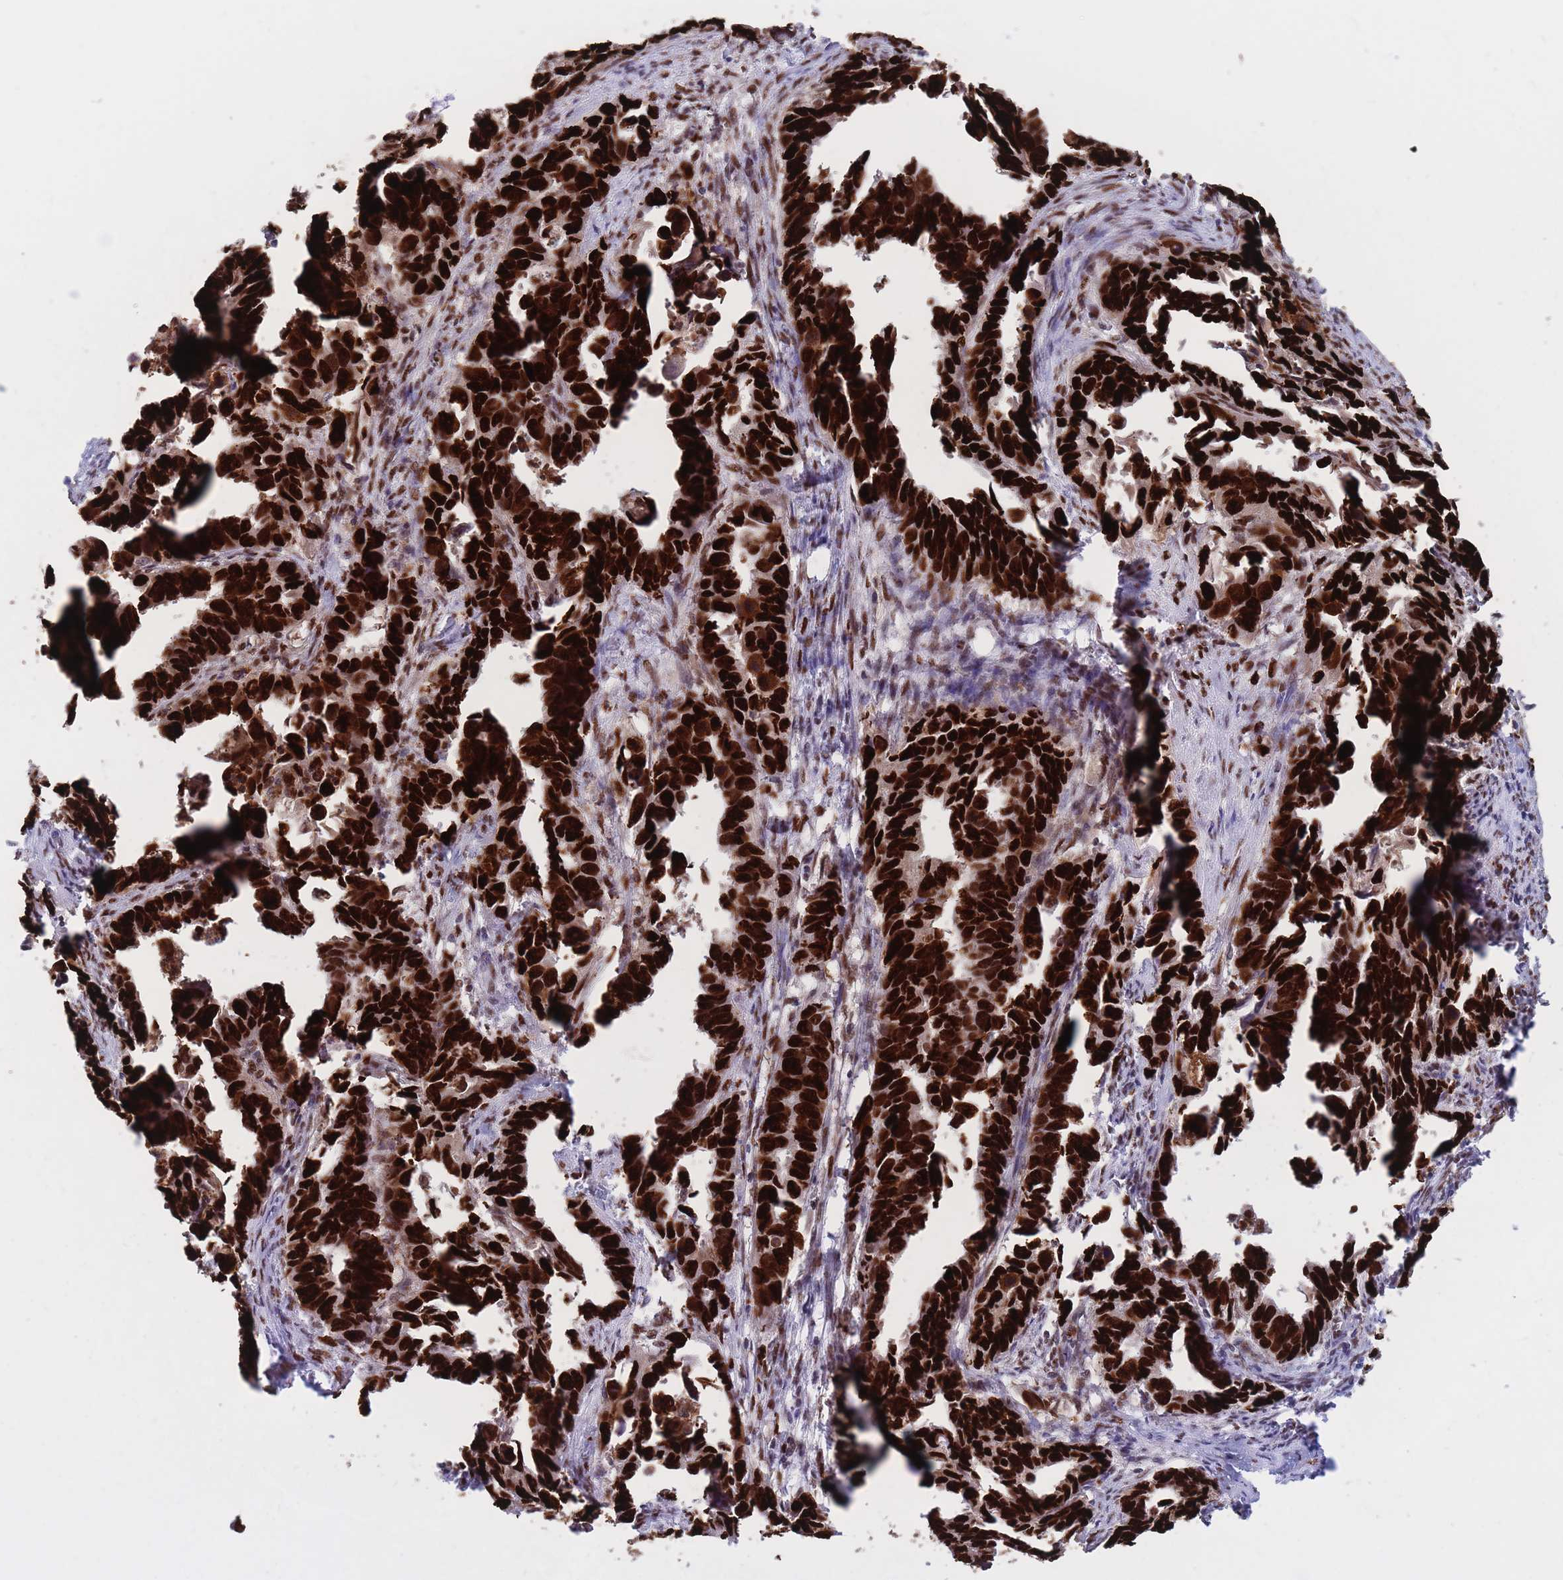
{"staining": {"intensity": "strong", "quantity": ">75%", "location": "nuclear"}, "tissue": "endometrial cancer", "cell_type": "Tumor cells", "image_type": "cancer", "snomed": [{"axis": "morphology", "description": "Adenocarcinoma, NOS"}, {"axis": "topography", "description": "Endometrium"}], "caption": "Protein analysis of endometrial cancer (adenocarcinoma) tissue shows strong nuclear positivity in about >75% of tumor cells. The staining is performed using DAB brown chromogen to label protein expression. The nuclei are counter-stained blue using hematoxylin.", "gene": "NASP", "patient": {"sex": "female", "age": 65}}